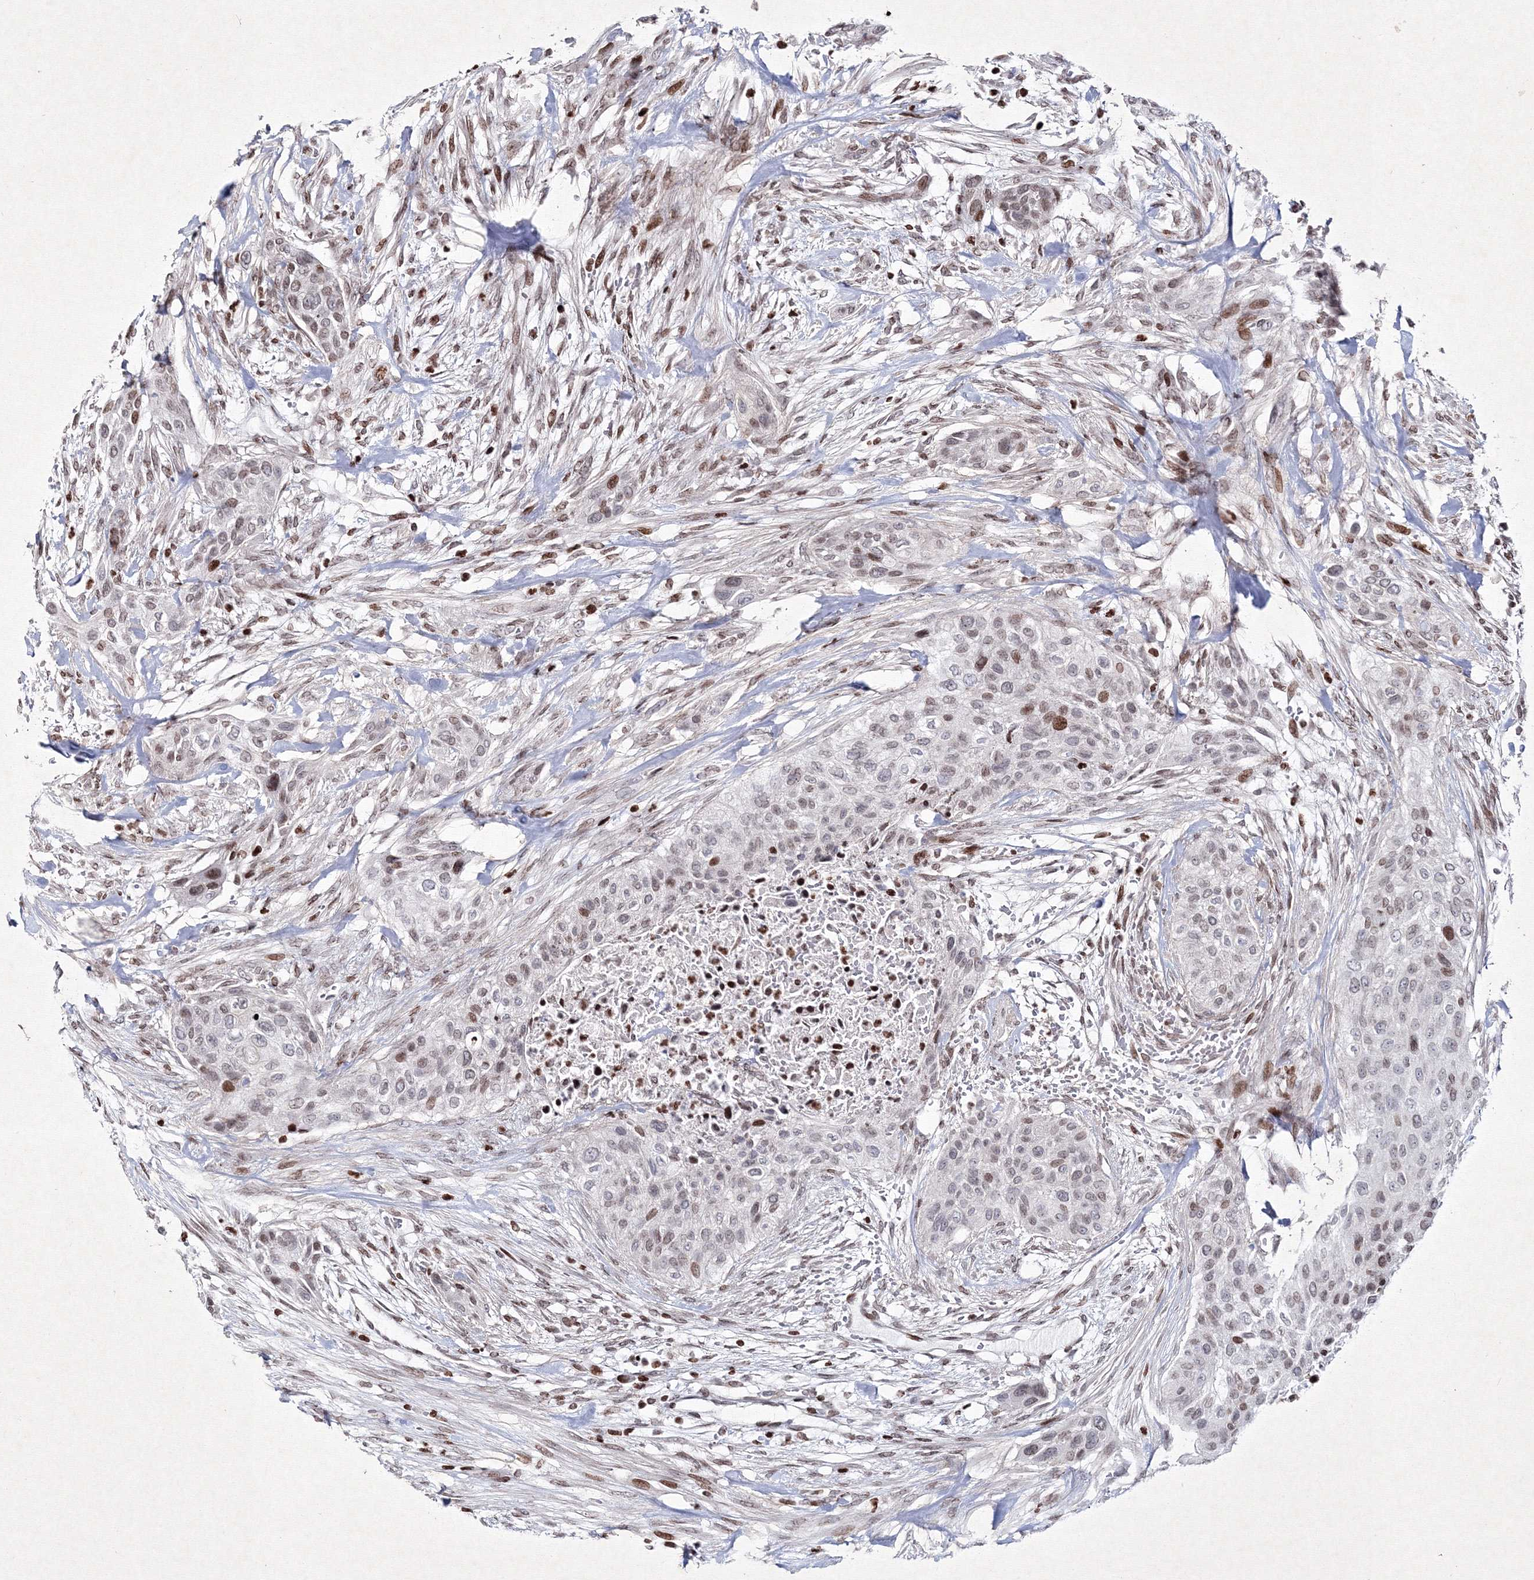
{"staining": {"intensity": "weak", "quantity": "<25%", "location": "nuclear"}, "tissue": "urothelial cancer", "cell_type": "Tumor cells", "image_type": "cancer", "snomed": [{"axis": "morphology", "description": "Urothelial carcinoma, High grade"}, {"axis": "topography", "description": "Urinary bladder"}], "caption": "This is a photomicrograph of immunohistochemistry (IHC) staining of high-grade urothelial carcinoma, which shows no expression in tumor cells.", "gene": "SMIM29", "patient": {"sex": "male", "age": 35}}